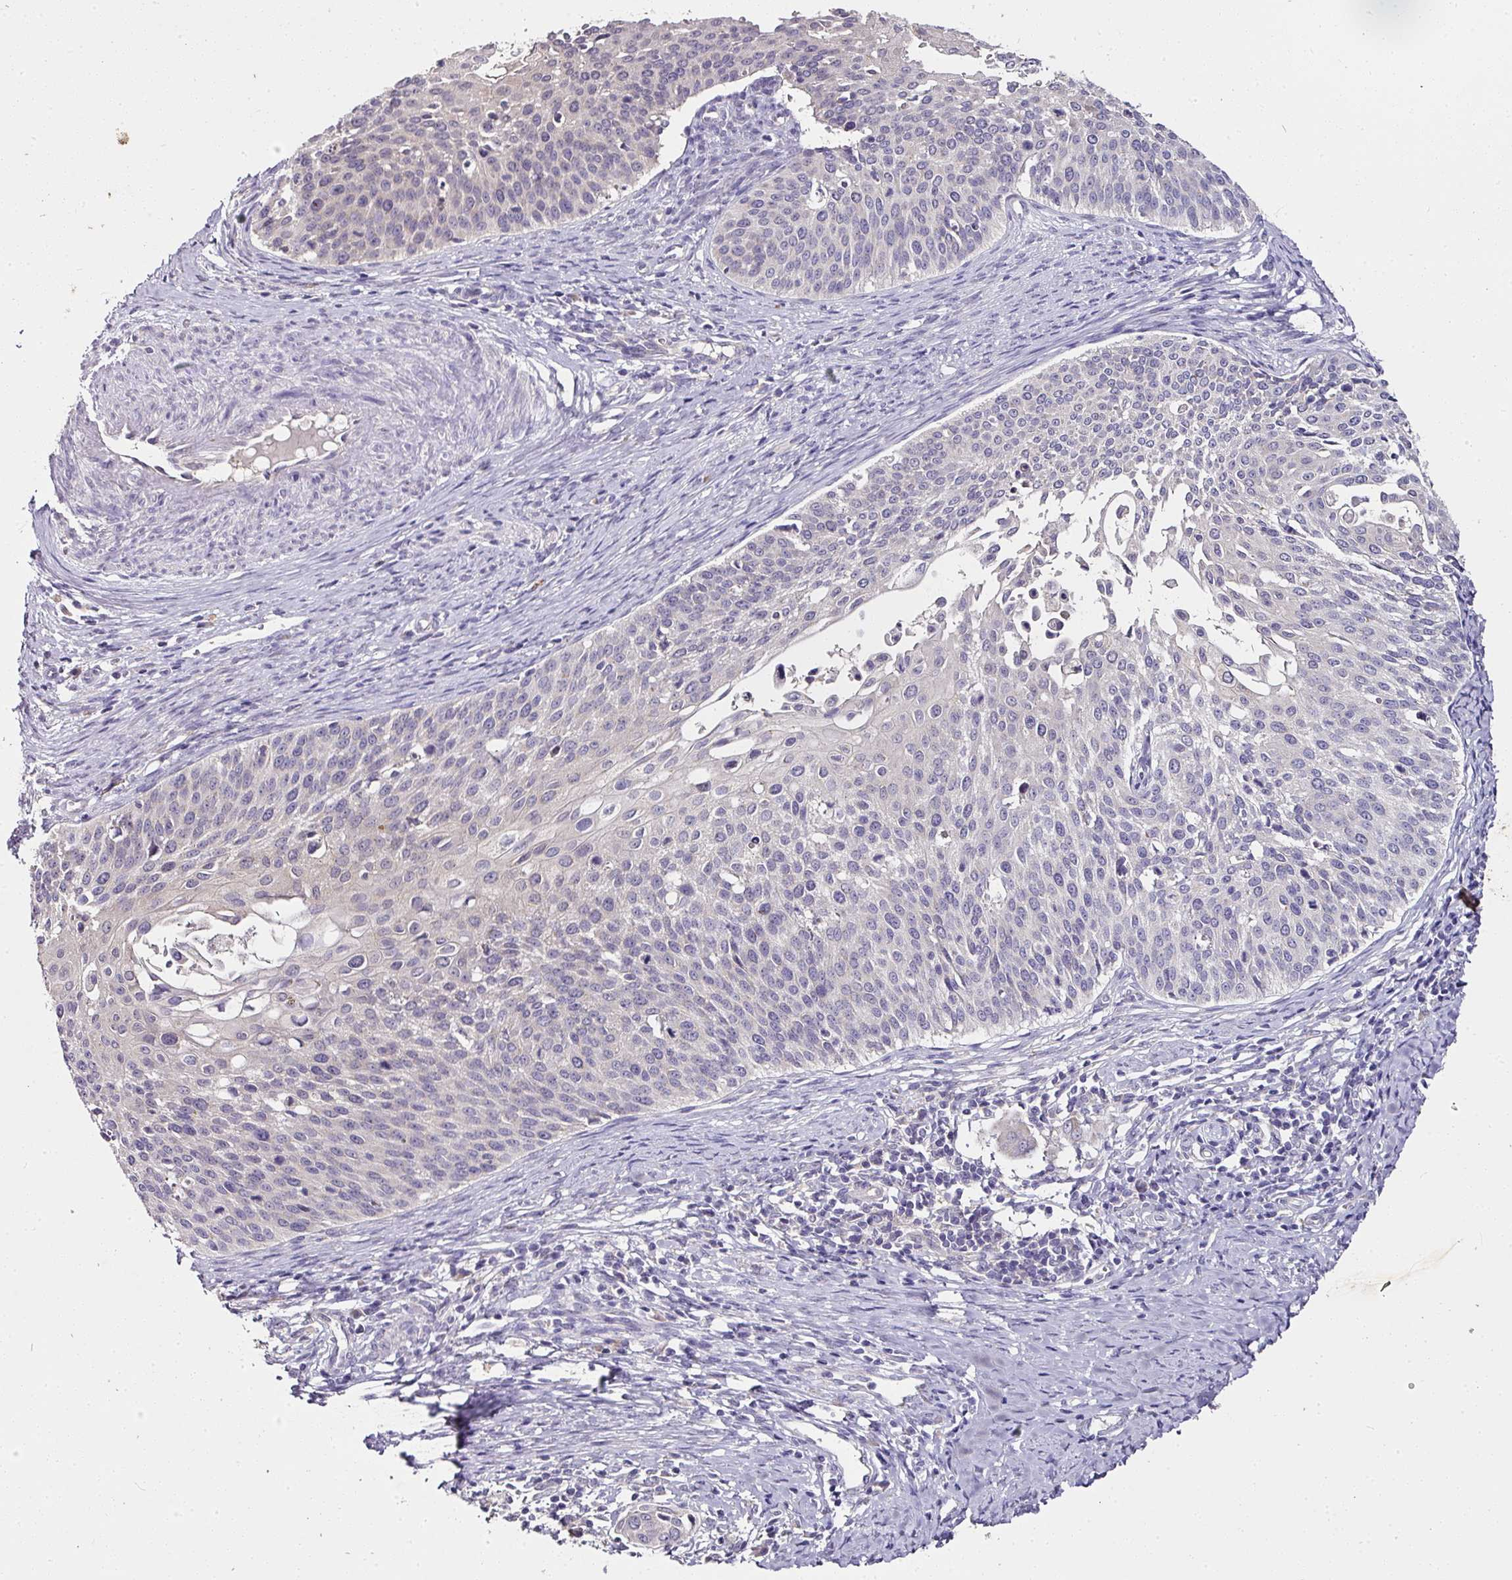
{"staining": {"intensity": "negative", "quantity": "none", "location": "none"}, "tissue": "cervical cancer", "cell_type": "Tumor cells", "image_type": "cancer", "snomed": [{"axis": "morphology", "description": "Squamous cell carcinoma, NOS"}, {"axis": "topography", "description": "Cervix"}], "caption": "IHC of human cervical squamous cell carcinoma exhibits no expression in tumor cells. The staining was performed using DAB to visualize the protein expression in brown, while the nuclei were stained in blue with hematoxylin (Magnification: 20x).", "gene": "SKIC2", "patient": {"sex": "female", "age": 44}}